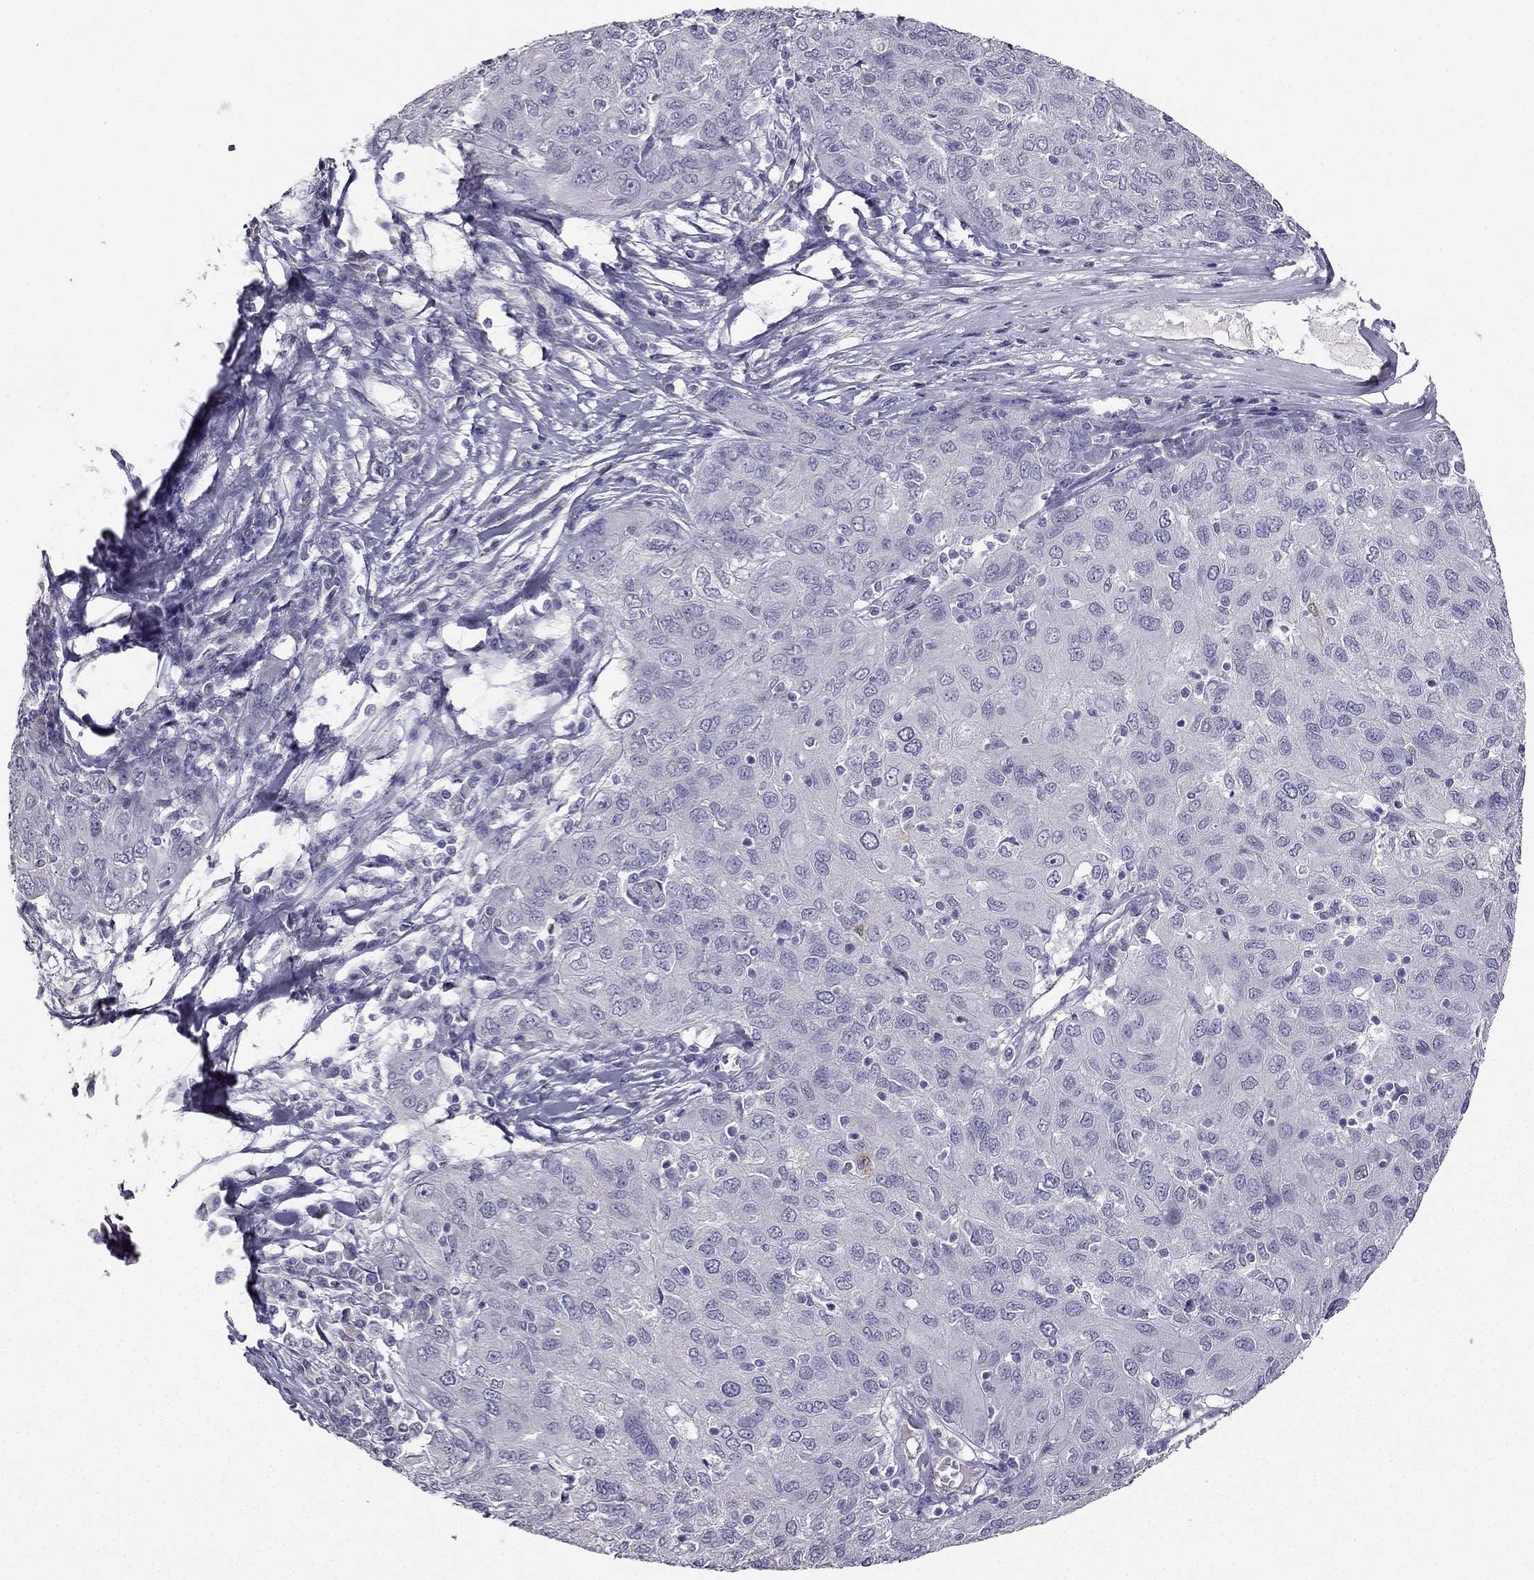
{"staining": {"intensity": "negative", "quantity": "none", "location": "none"}, "tissue": "ovarian cancer", "cell_type": "Tumor cells", "image_type": "cancer", "snomed": [{"axis": "morphology", "description": "Carcinoma, endometroid"}, {"axis": "topography", "description": "Ovary"}], "caption": "The photomicrograph demonstrates no staining of tumor cells in endometroid carcinoma (ovarian).", "gene": "CALB2", "patient": {"sex": "female", "age": 50}}